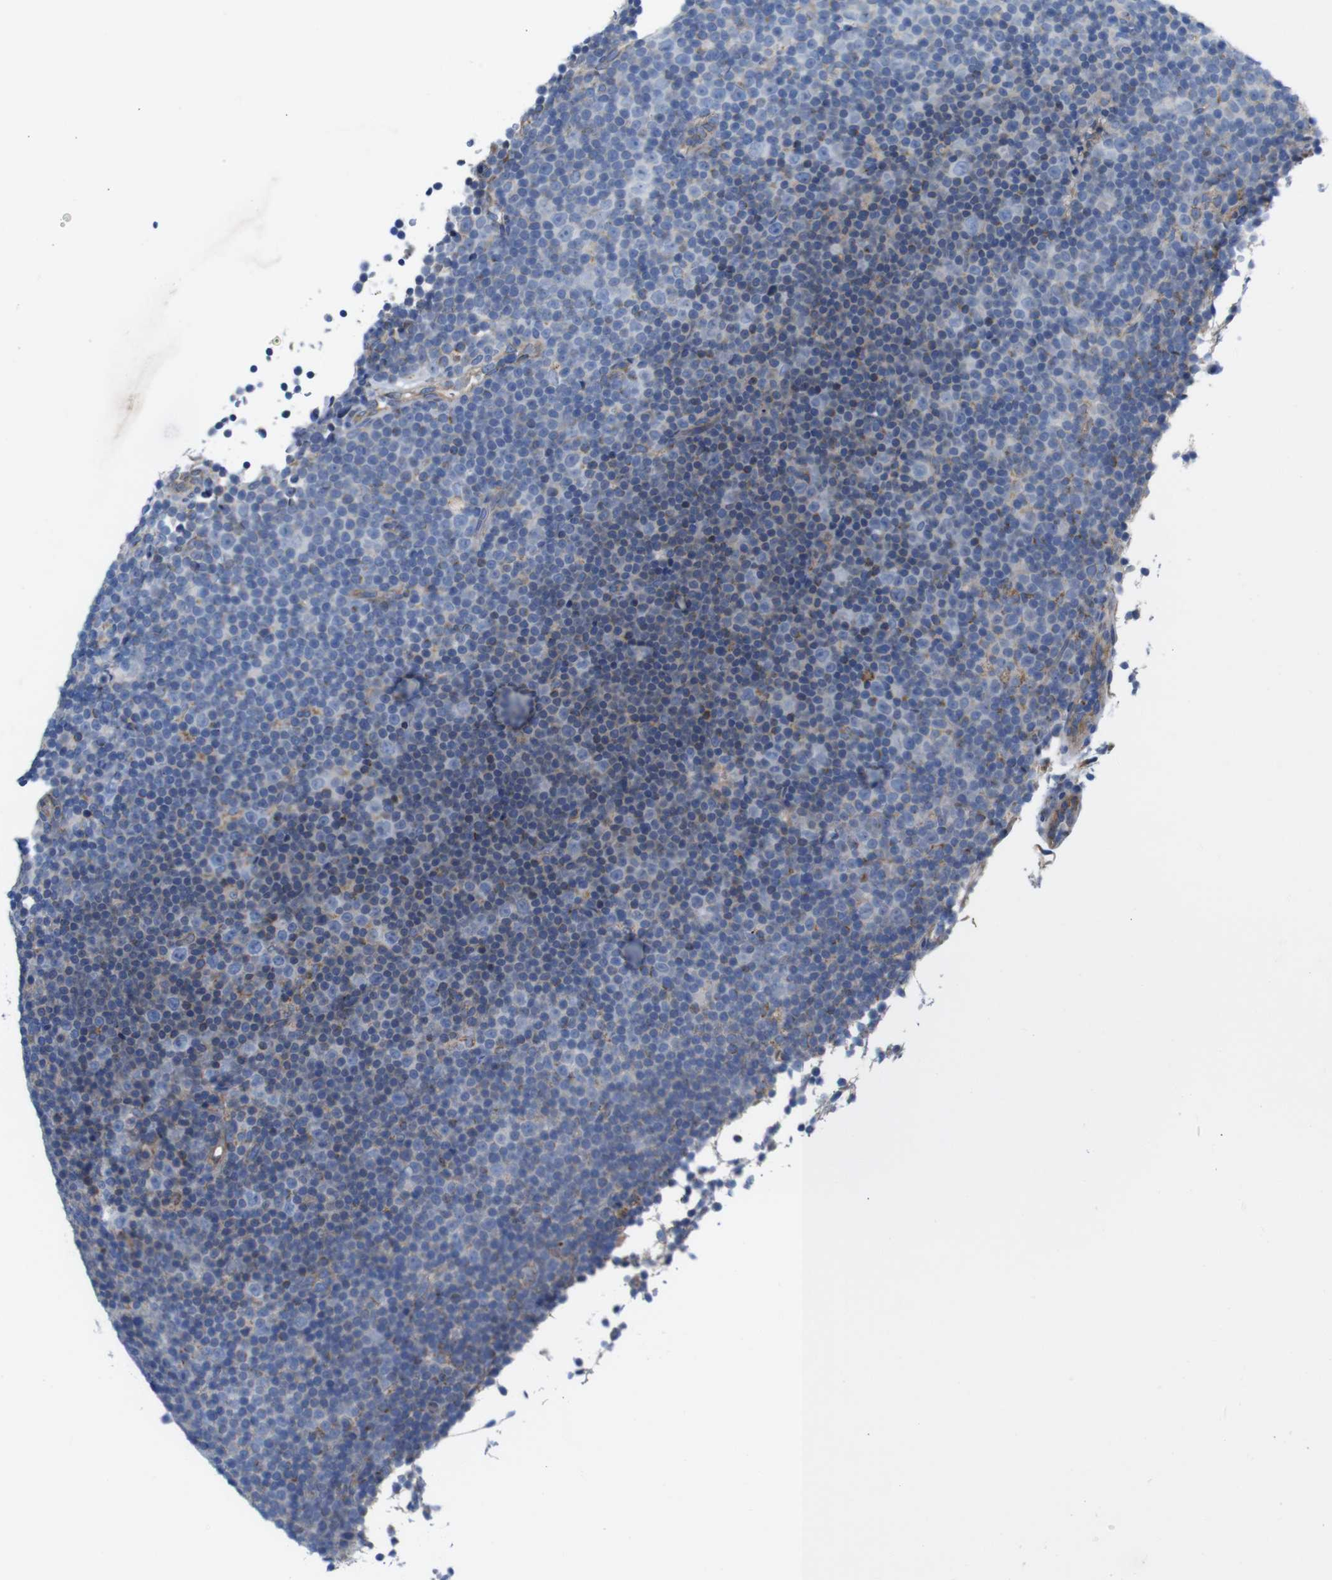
{"staining": {"intensity": "moderate", "quantity": "<25%", "location": "cytoplasmic/membranous"}, "tissue": "lymphoma", "cell_type": "Tumor cells", "image_type": "cancer", "snomed": [{"axis": "morphology", "description": "Malignant lymphoma, non-Hodgkin's type, Low grade"}, {"axis": "topography", "description": "Lymph node"}], "caption": "Protein expression analysis of low-grade malignant lymphoma, non-Hodgkin's type demonstrates moderate cytoplasmic/membranous positivity in approximately <25% of tumor cells.", "gene": "PDCD1LG2", "patient": {"sex": "female", "age": 67}}